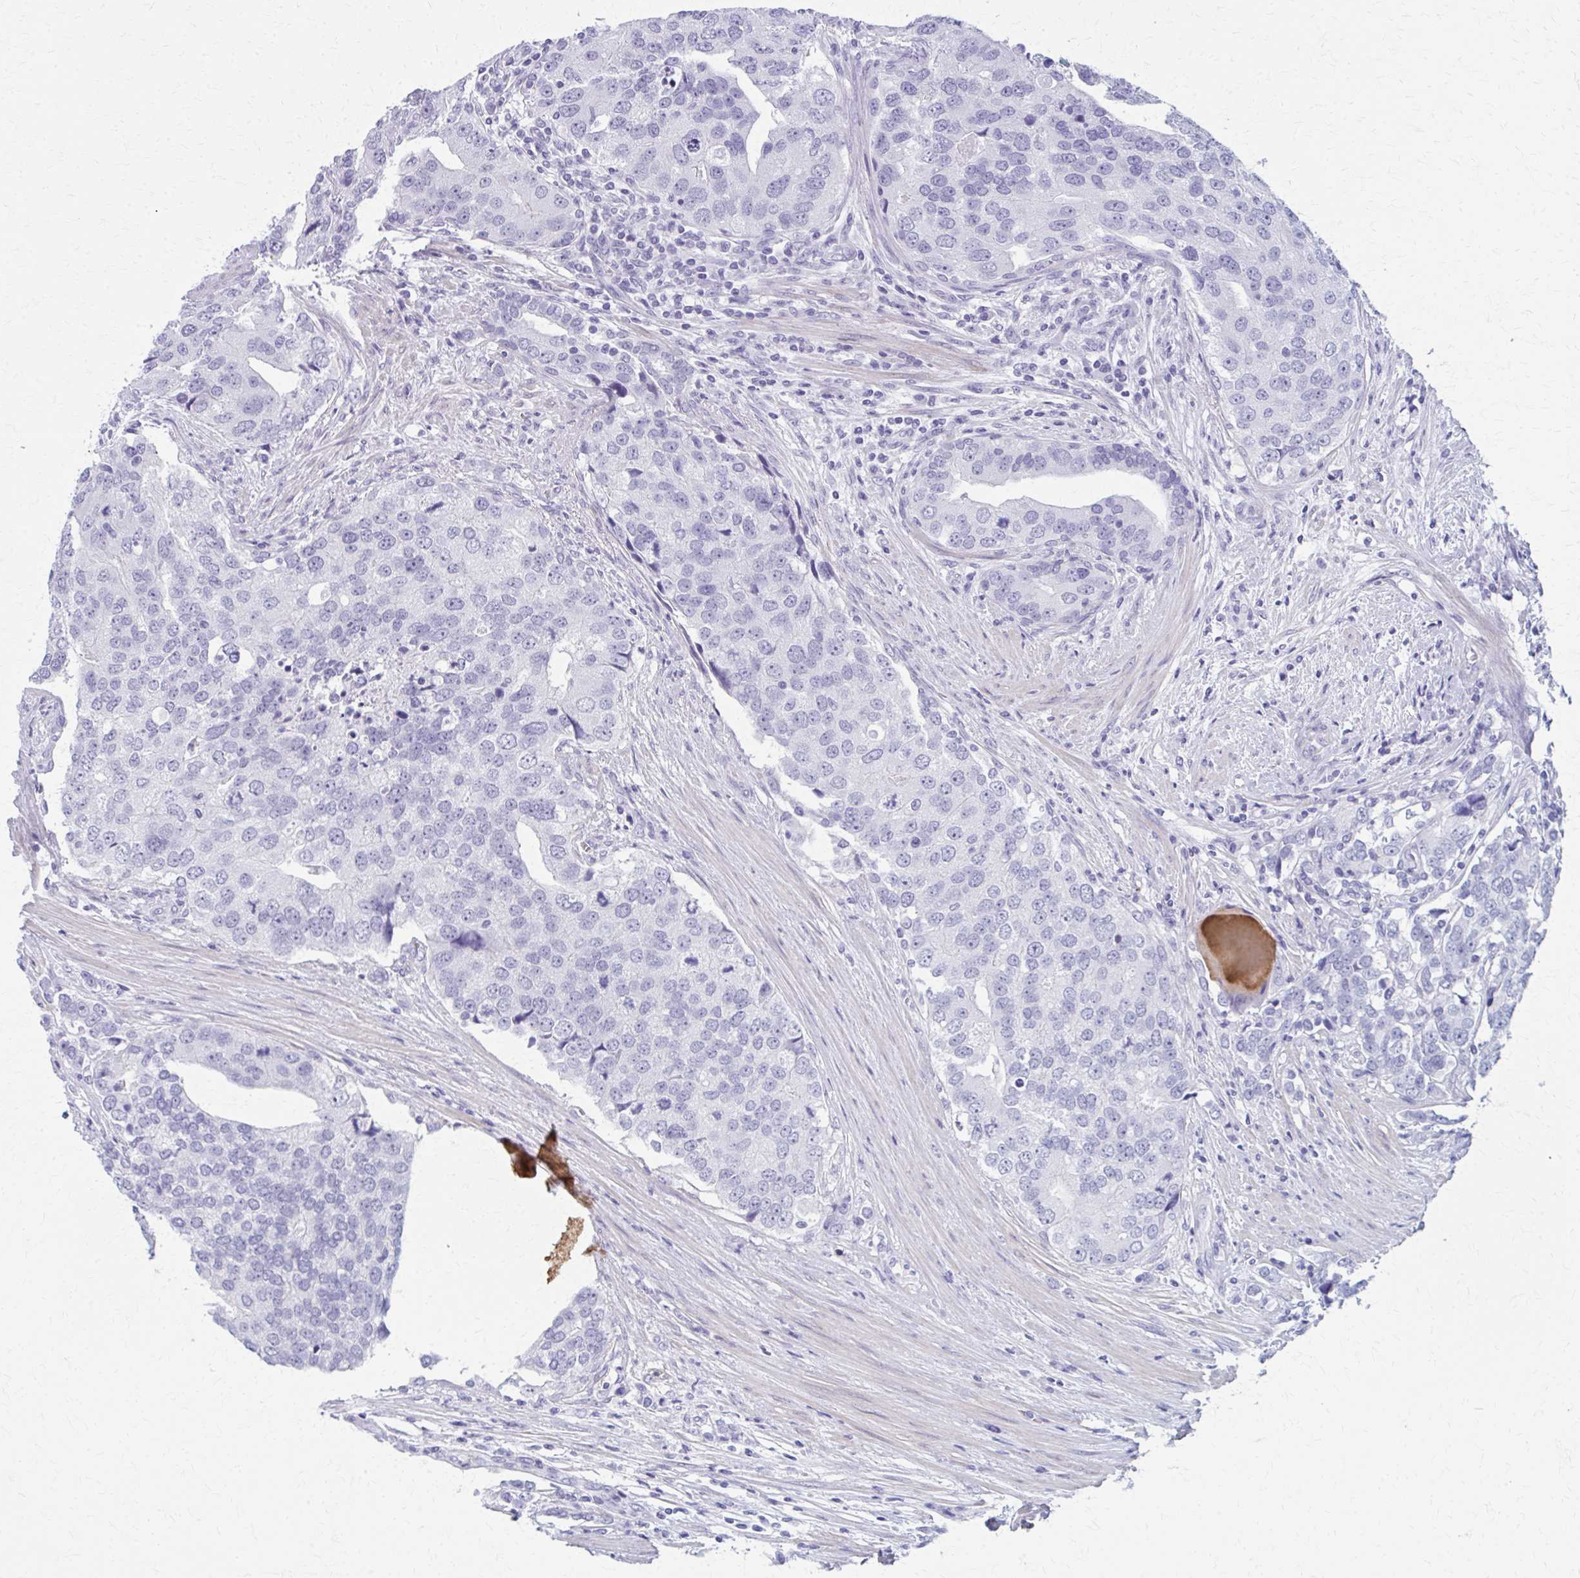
{"staining": {"intensity": "negative", "quantity": "none", "location": "none"}, "tissue": "prostate cancer", "cell_type": "Tumor cells", "image_type": "cancer", "snomed": [{"axis": "morphology", "description": "Adenocarcinoma, High grade"}, {"axis": "topography", "description": "Prostate"}], "caption": "This is a histopathology image of IHC staining of prostate cancer, which shows no positivity in tumor cells.", "gene": "MPLKIP", "patient": {"sex": "male", "age": 68}}